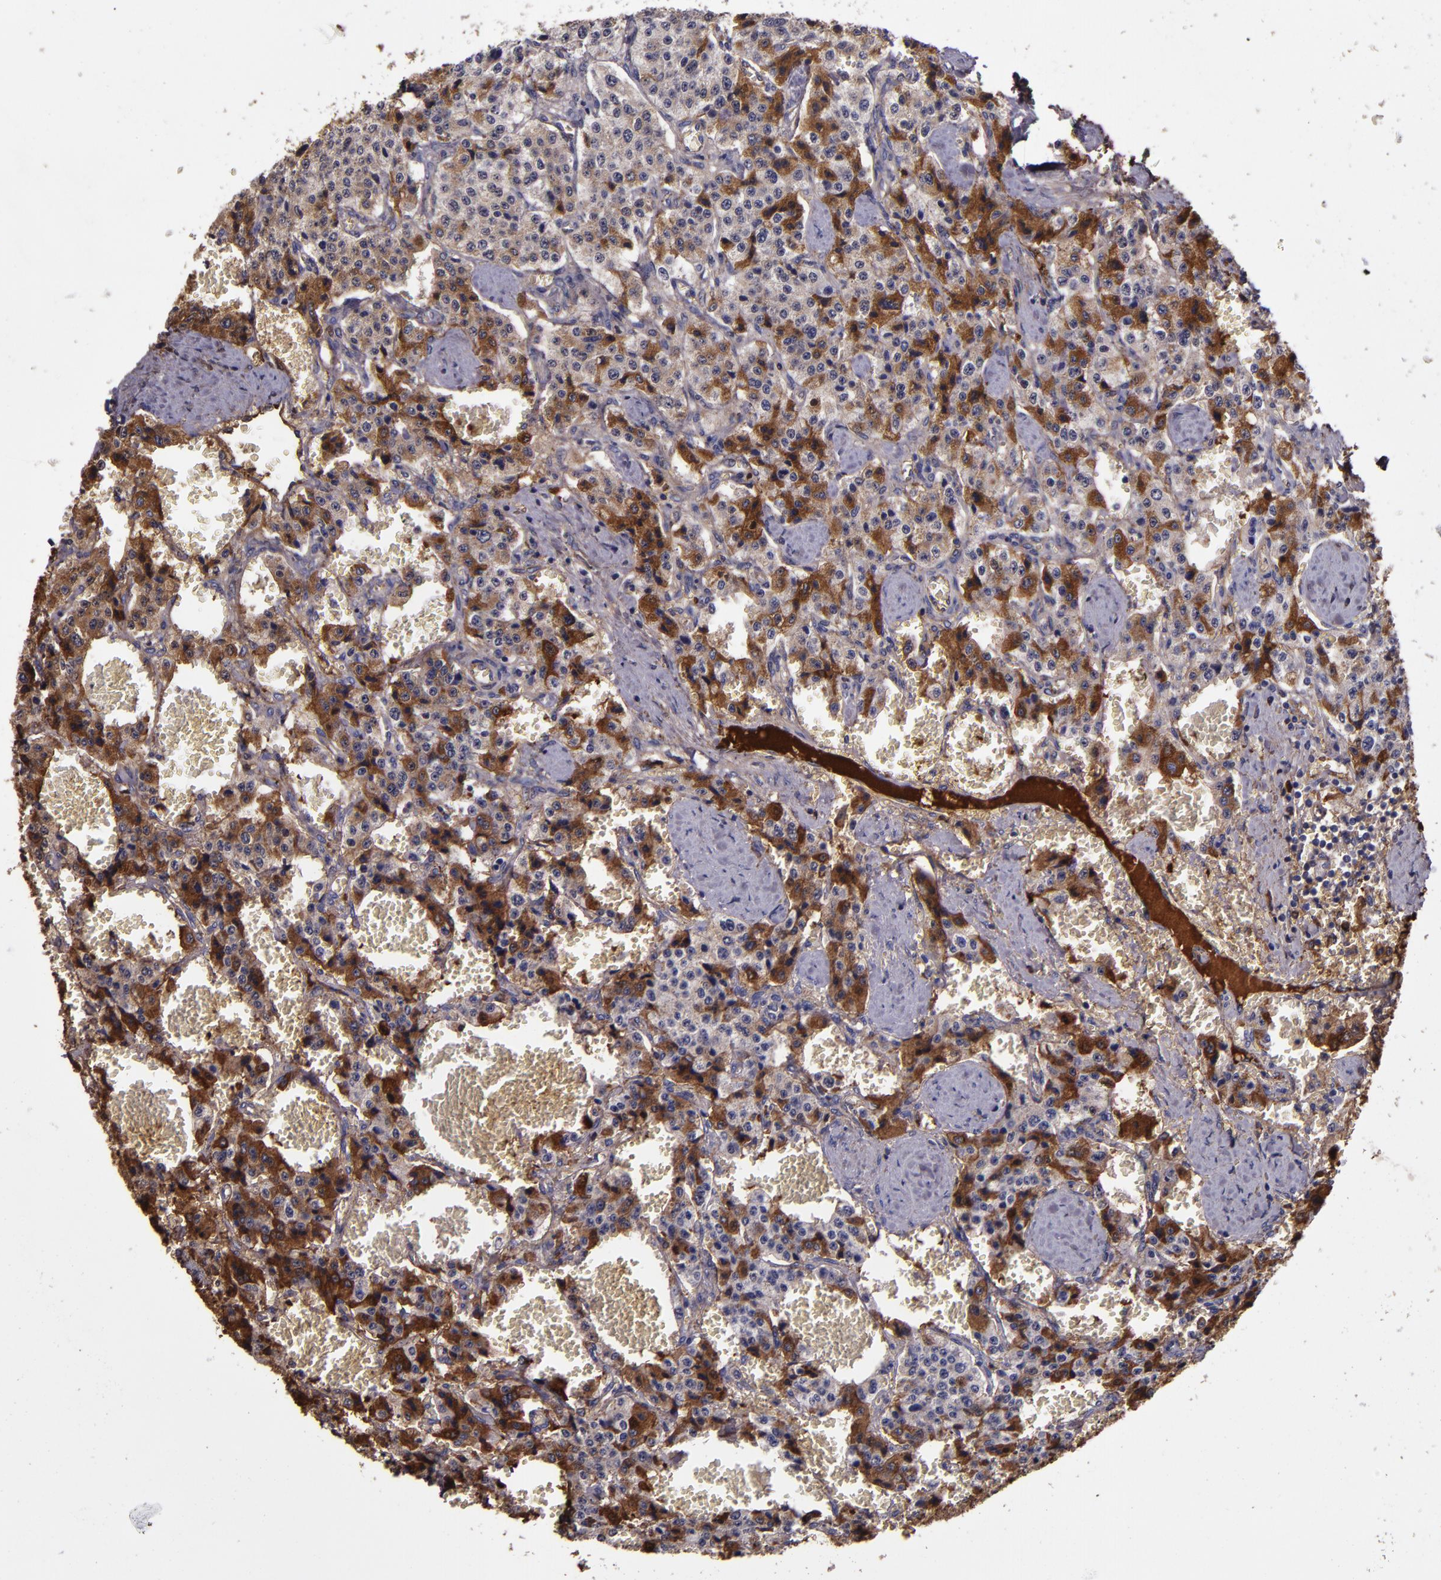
{"staining": {"intensity": "moderate", "quantity": "25%-75%", "location": "cytoplasmic/membranous"}, "tissue": "carcinoid", "cell_type": "Tumor cells", "image_type": "cancer", "snomed": [{"axis": "morphology", "description": "Carcinoid, malignant, NOS"}, {"axis": "topography", "description": "Small intestine"}], "caption": "About 25%-75% of tumor cells in human malignant carcinoid exhibit moderate cytoplasmic/membranous protein expression as visualized by brown immunohistochemical staining.", "gene": "A2M", "patient": {"sex": "male", "age": 52}}